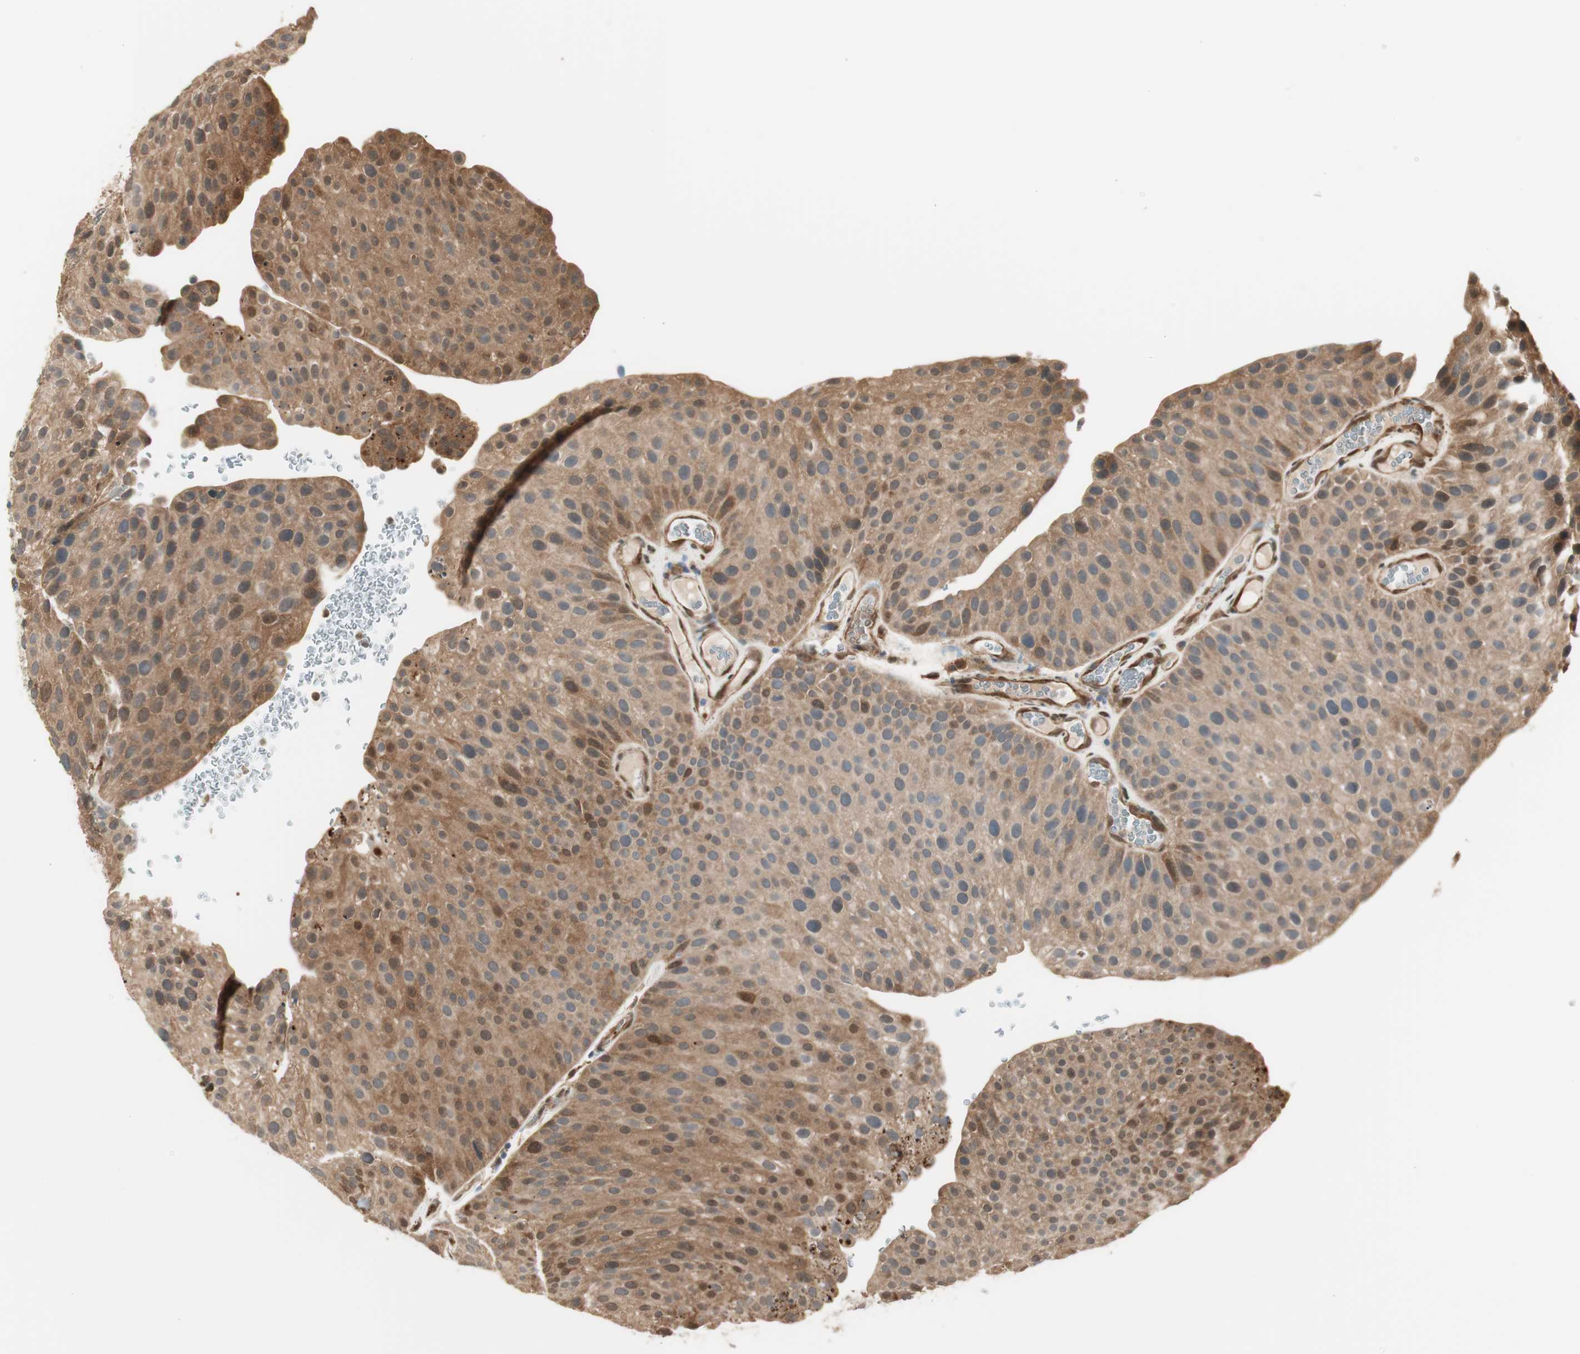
{"staining": {"intensity": "moderate", "quantity": ">75%", "location": "cytoplasmic/membranous"}, "tissue": "urothelial cancer", "cell_type": "Tumor cells", "image_type": "cancer", "snomed": [{"axis": "morphology", "description": "Urothelial carcinoma, Low grade"}, {"axis": "topography", "description": "Smooth muscle"}, {"axis": "topography", "description": "Urinary bladder"}], "caption": "Immunohistochemical staining of human urothelial cancer shows medium levels of moderate cytoplasmic/membranous protein expression in about >75% of tumor cells.", "gene": "SERPINB6", "patient": {"sex": "male", "age": 60}}